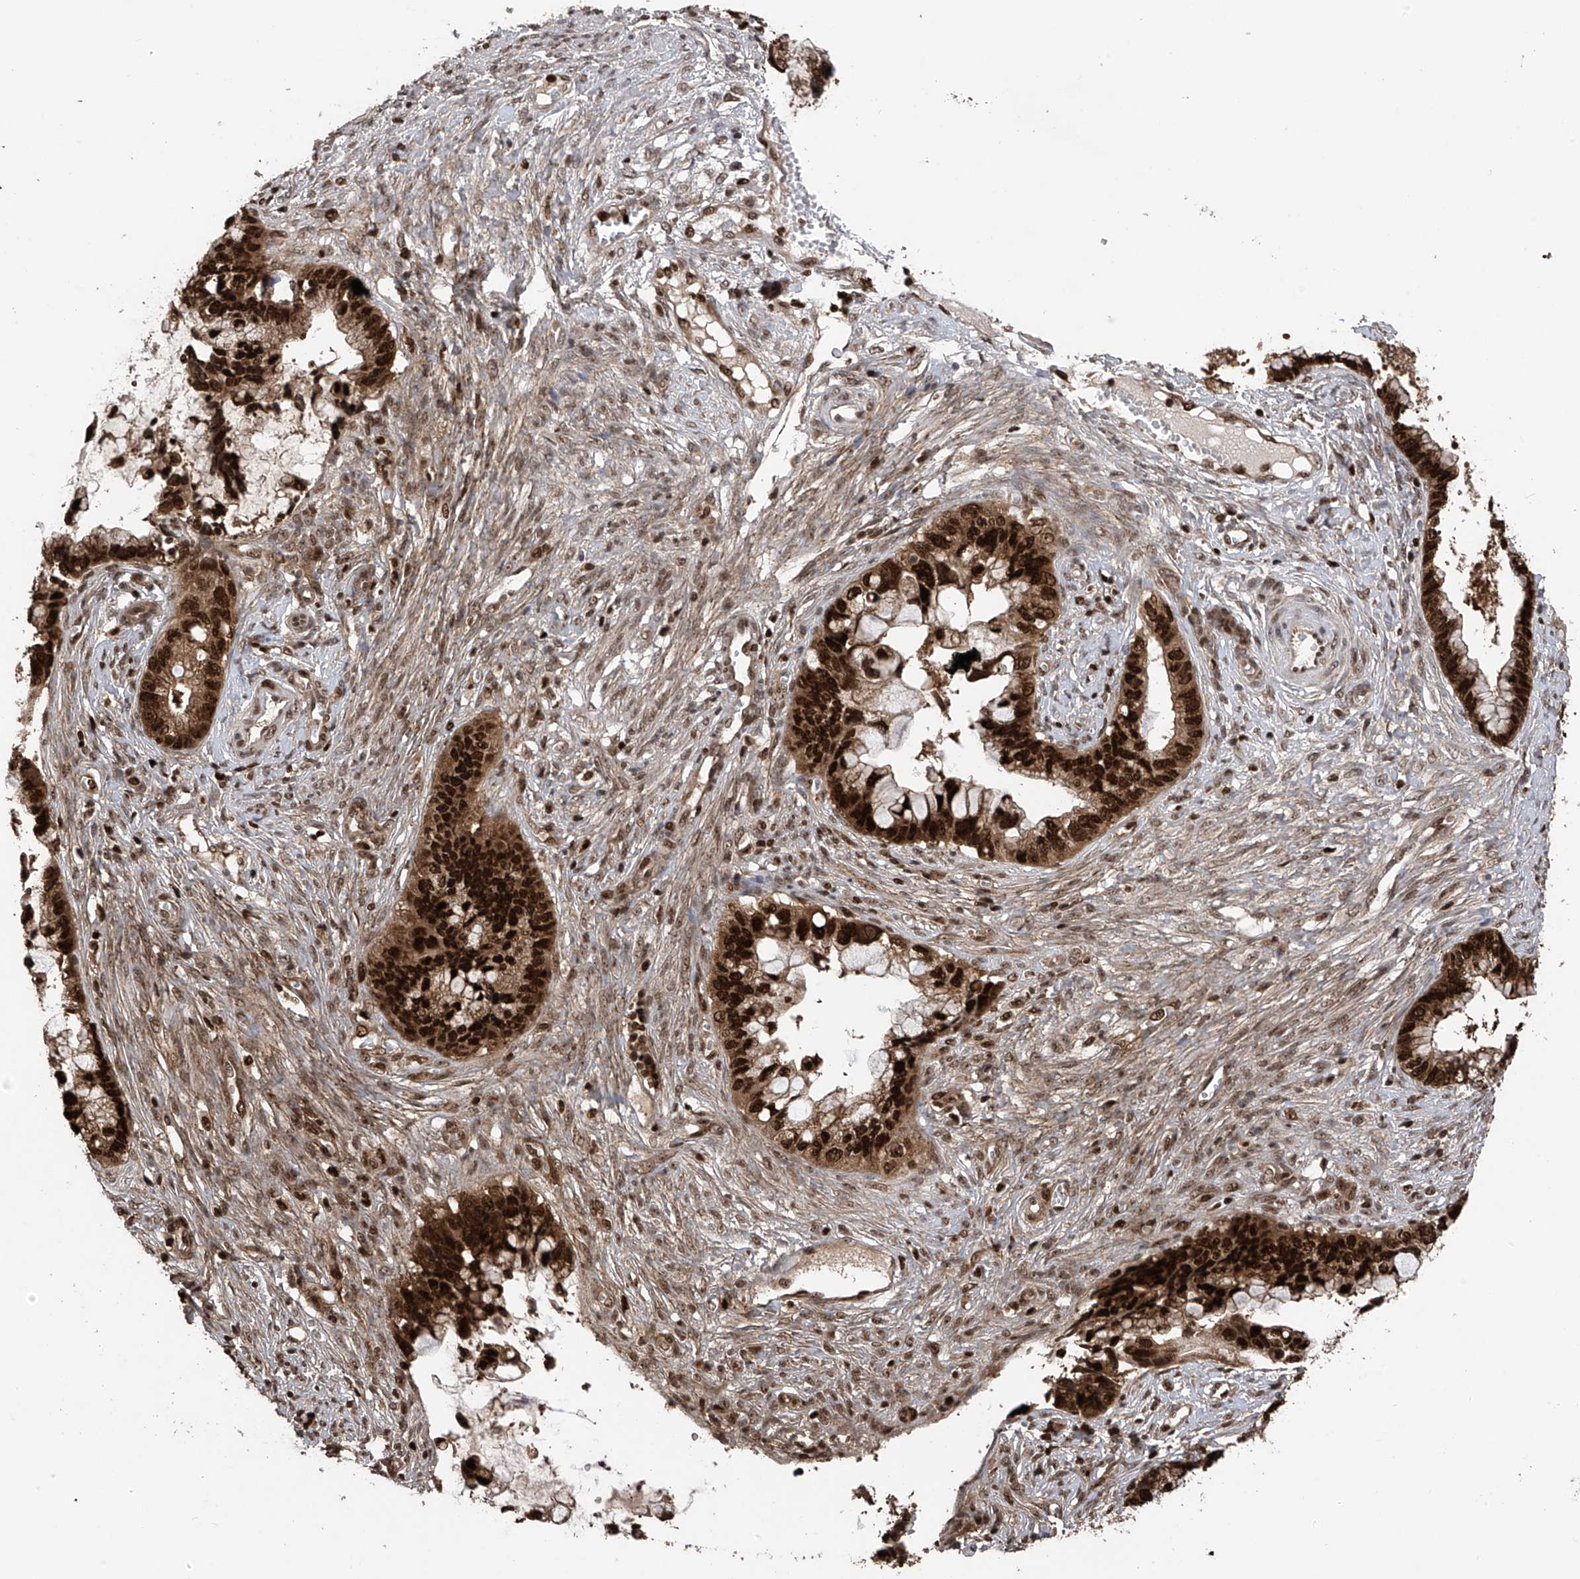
{"staining": {"intensity": "strong", "quantity": ">75%", "location": "cytoplasmic/membranous,nuclear"}, "tissue": "cervical cancer", "cell_type": "Tumor cells", "image_type": "cancer", "snomed": [{"axis": "morphology", "description": "Adenocarcinoma, NOS"}, {"axis": "topography", "description": "Cervix"}], "caption": "Protein expression analysis of cervical cancer reveals strong cytoplasmic/membranous and nuclear expression in approximately >75% of tumor cells.", "gene": "DNAJC9", "patient": {"sex": "female", "age": 44}}